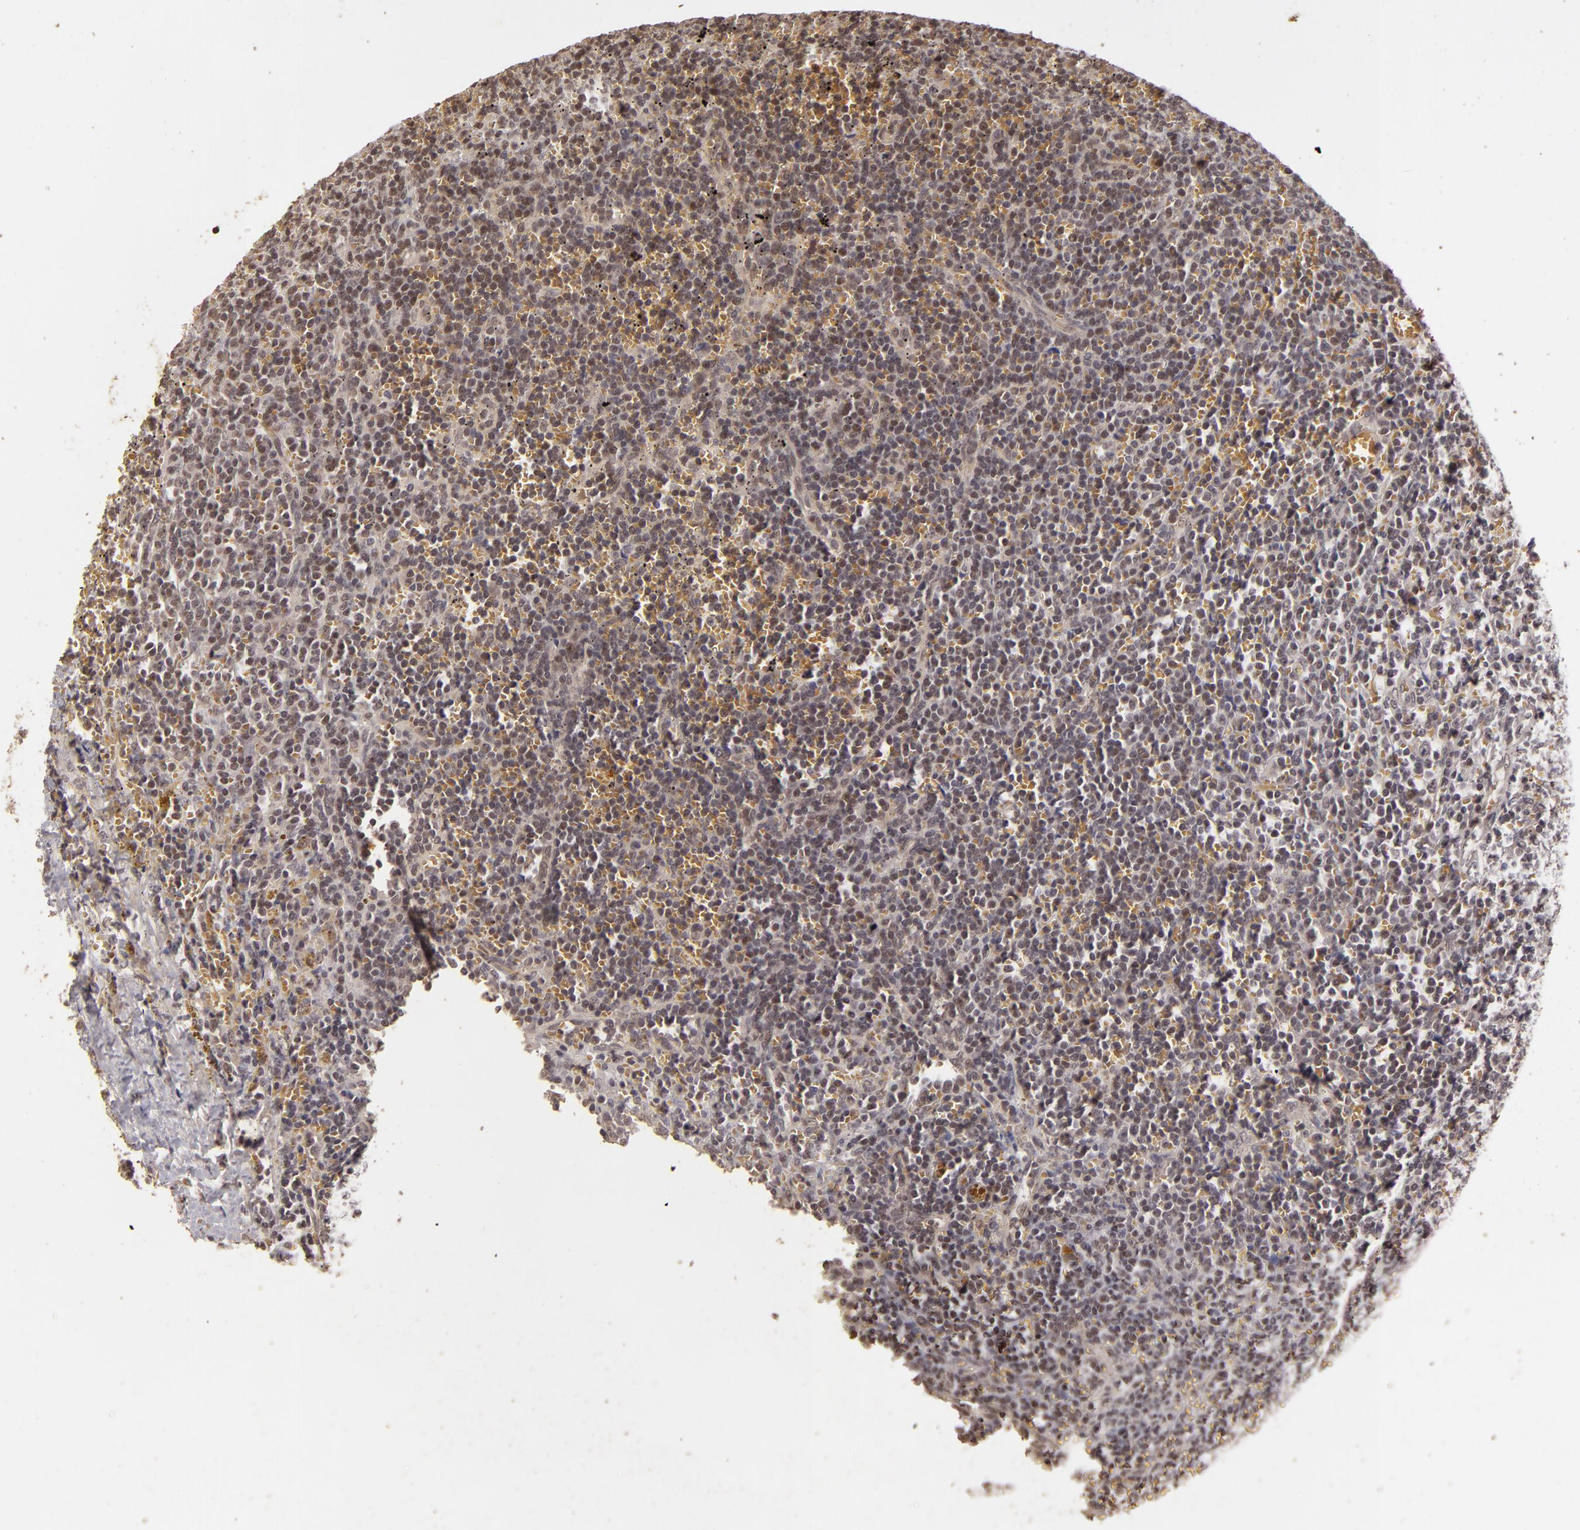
{"staining": {"intensity": "weak", "quantity": "25%-75%", "location": "cytoplasmic/membranous"}, "tissue": "lymphoma", "cell_type": "Tumor cells", "image_type": "cancer", "snomed": [{"axis": "morphology", "description": "Malignant lymphoma, non-Hodgkin's type, Low grade"}, {"axis": "topography", "description": "Spleen"}], "caption": "High-power microscopy captured an IHC photomicrograph of low-grade malignant lymphoma, non-Hodgkin's type, revealing weak cytoplasmic/membranous staining in about 25%-75% of tumor cells.", "gene": "DFFA", "patient": {"sex": "male", "age": 80}}